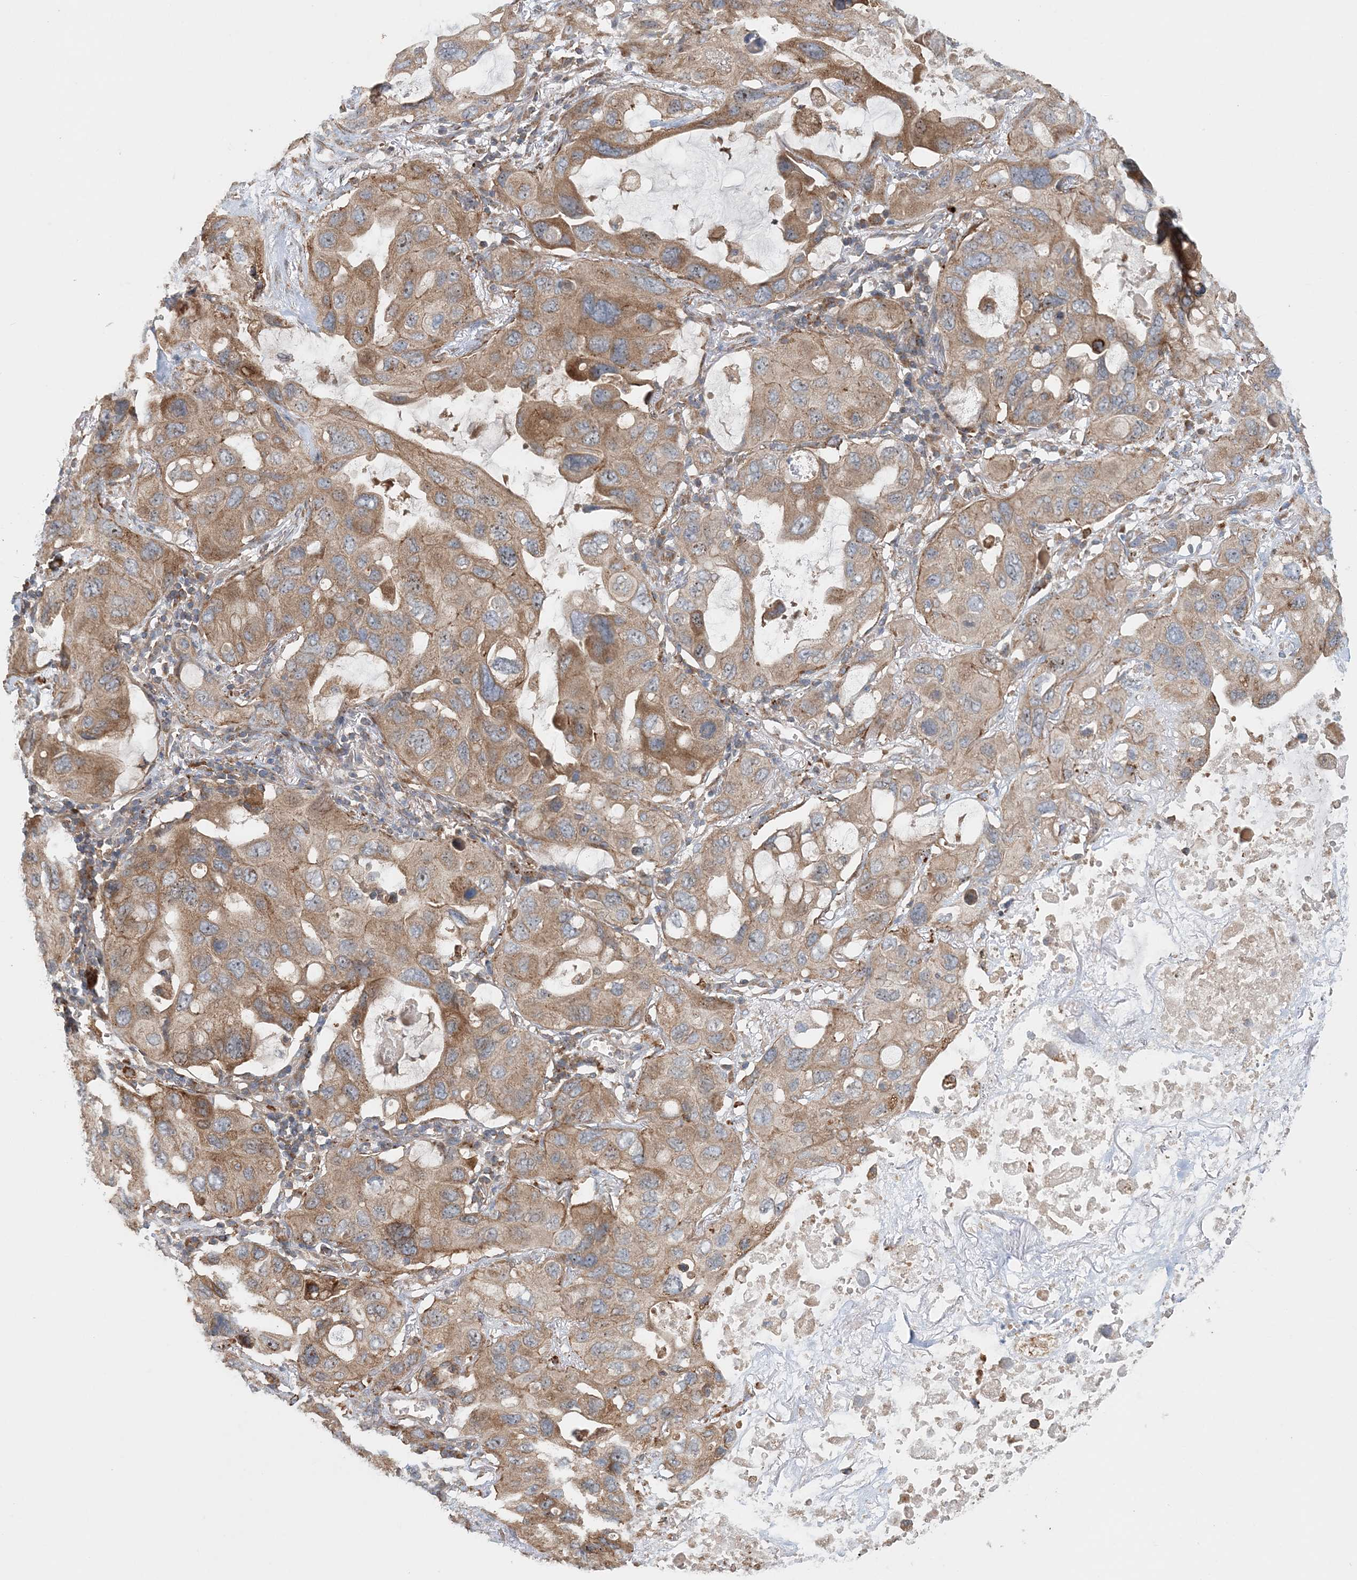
{"staining": {"intensity": "moderate", "quantity": ">75%", "location": "cytoplasmic/membranous"}, "tissue": "lung cancer", "cell_type": "Tumor cells", "image_type": "cancer", "snomed": [{"axis": "morphology", "description": "Squamous cell carcinoma, NOS"}, {"axis": "topography", "description": "Lung"}], "caption": "Human lung cancer stained with a brown dye demonstrates moderate cytoplasmic/membranous positive staining in approximately >75% of tumor cells.", "gene": "TTI1", "patient": {"sex": "female", "age": 73}}